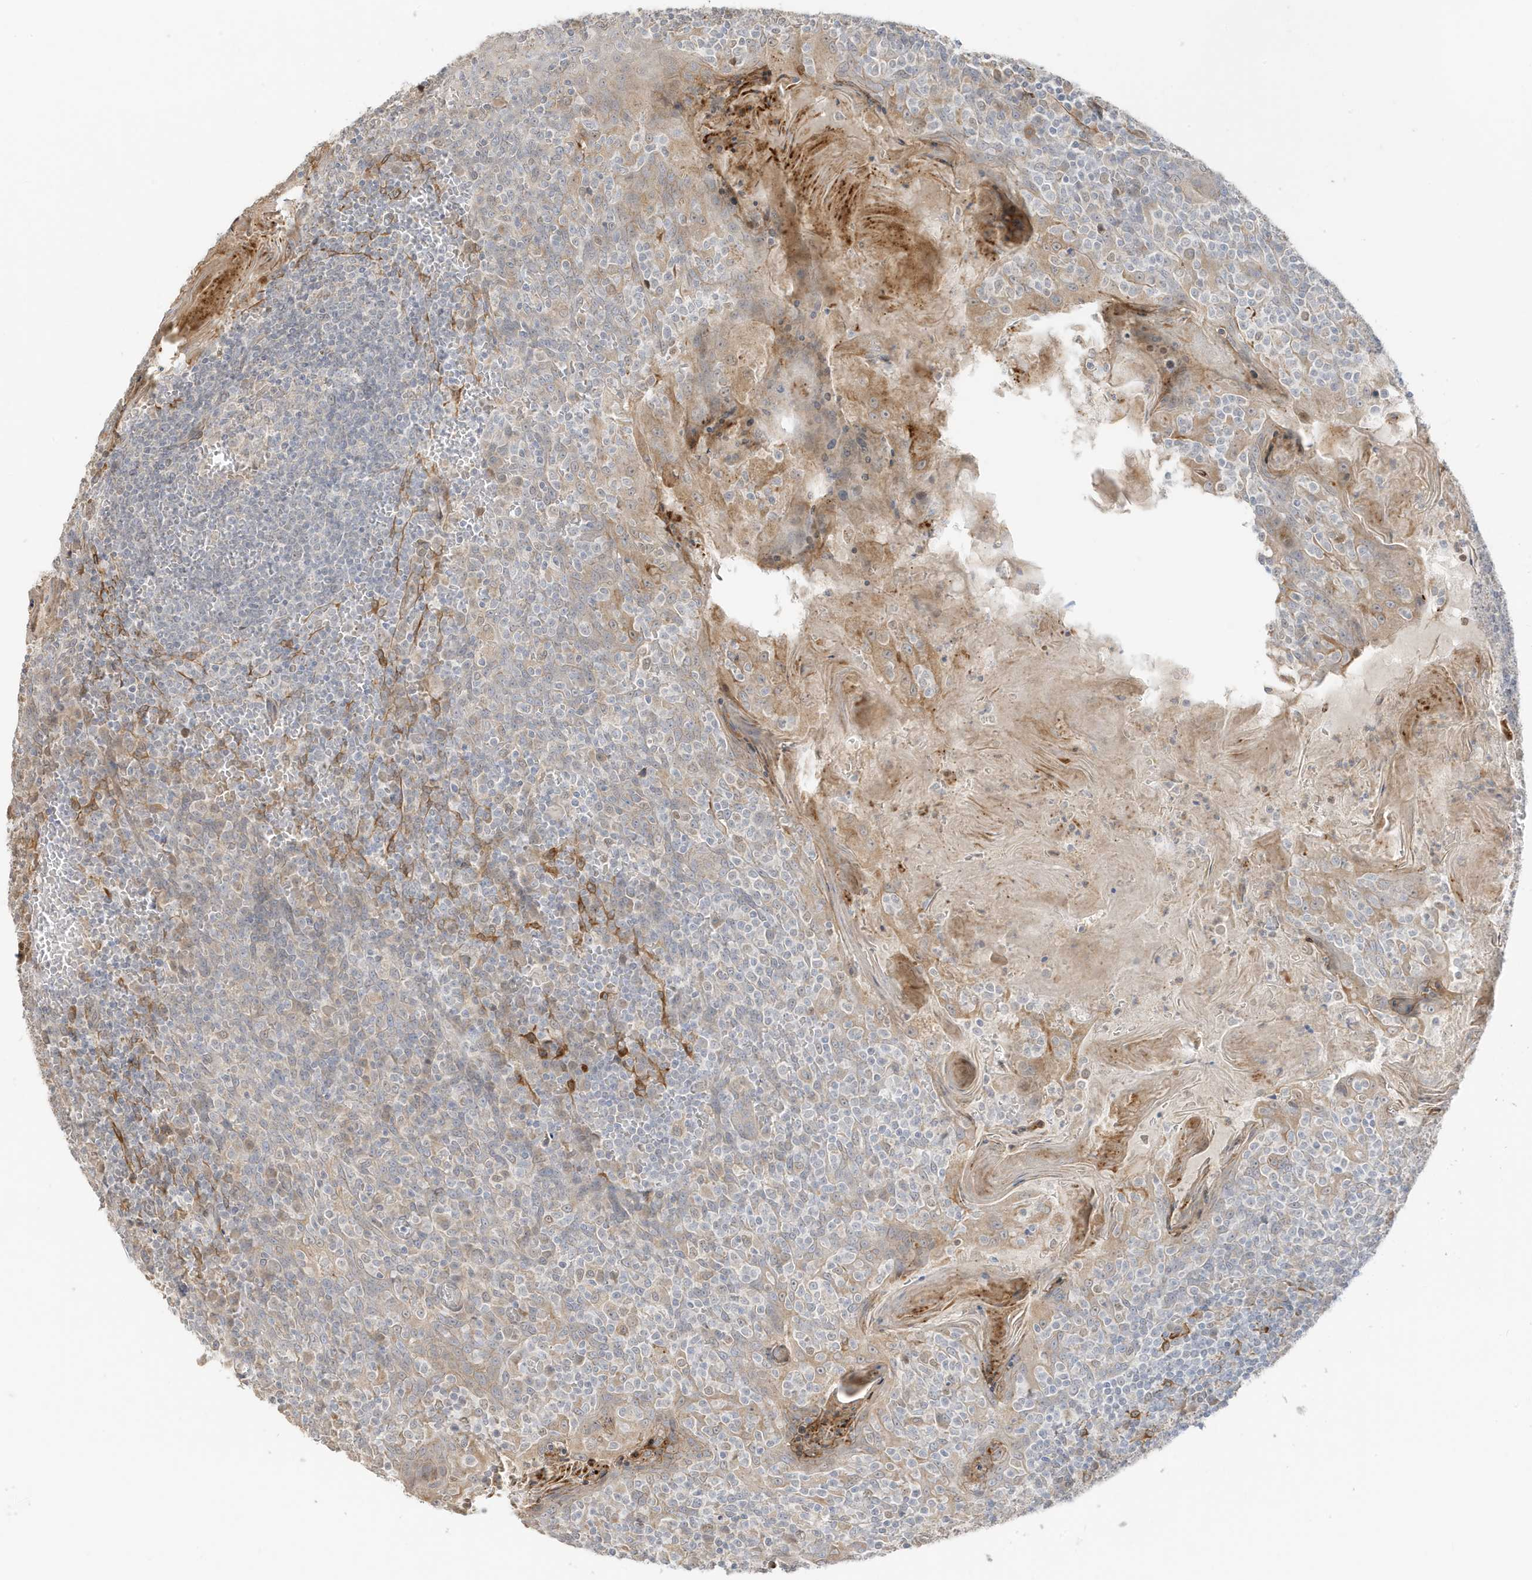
{"staining": {"intensity": "negative", "quantity": "none", "location": "none"}, "tissue": "tonsil", "cell_type": "Germinal center cells", "image_type": "normal", "snomed": [{"axis": "morphology", "description": "Normal tissue, NOS"}, {"axis": "topography", "description": "Tonsil"}], "caption": "Immunohistochemical staining of unremarkable human tonsil displays no significant staining in germinal center cells.", "gene": "ZBTB41", "patient": {"sex": "female", "age": 19}}